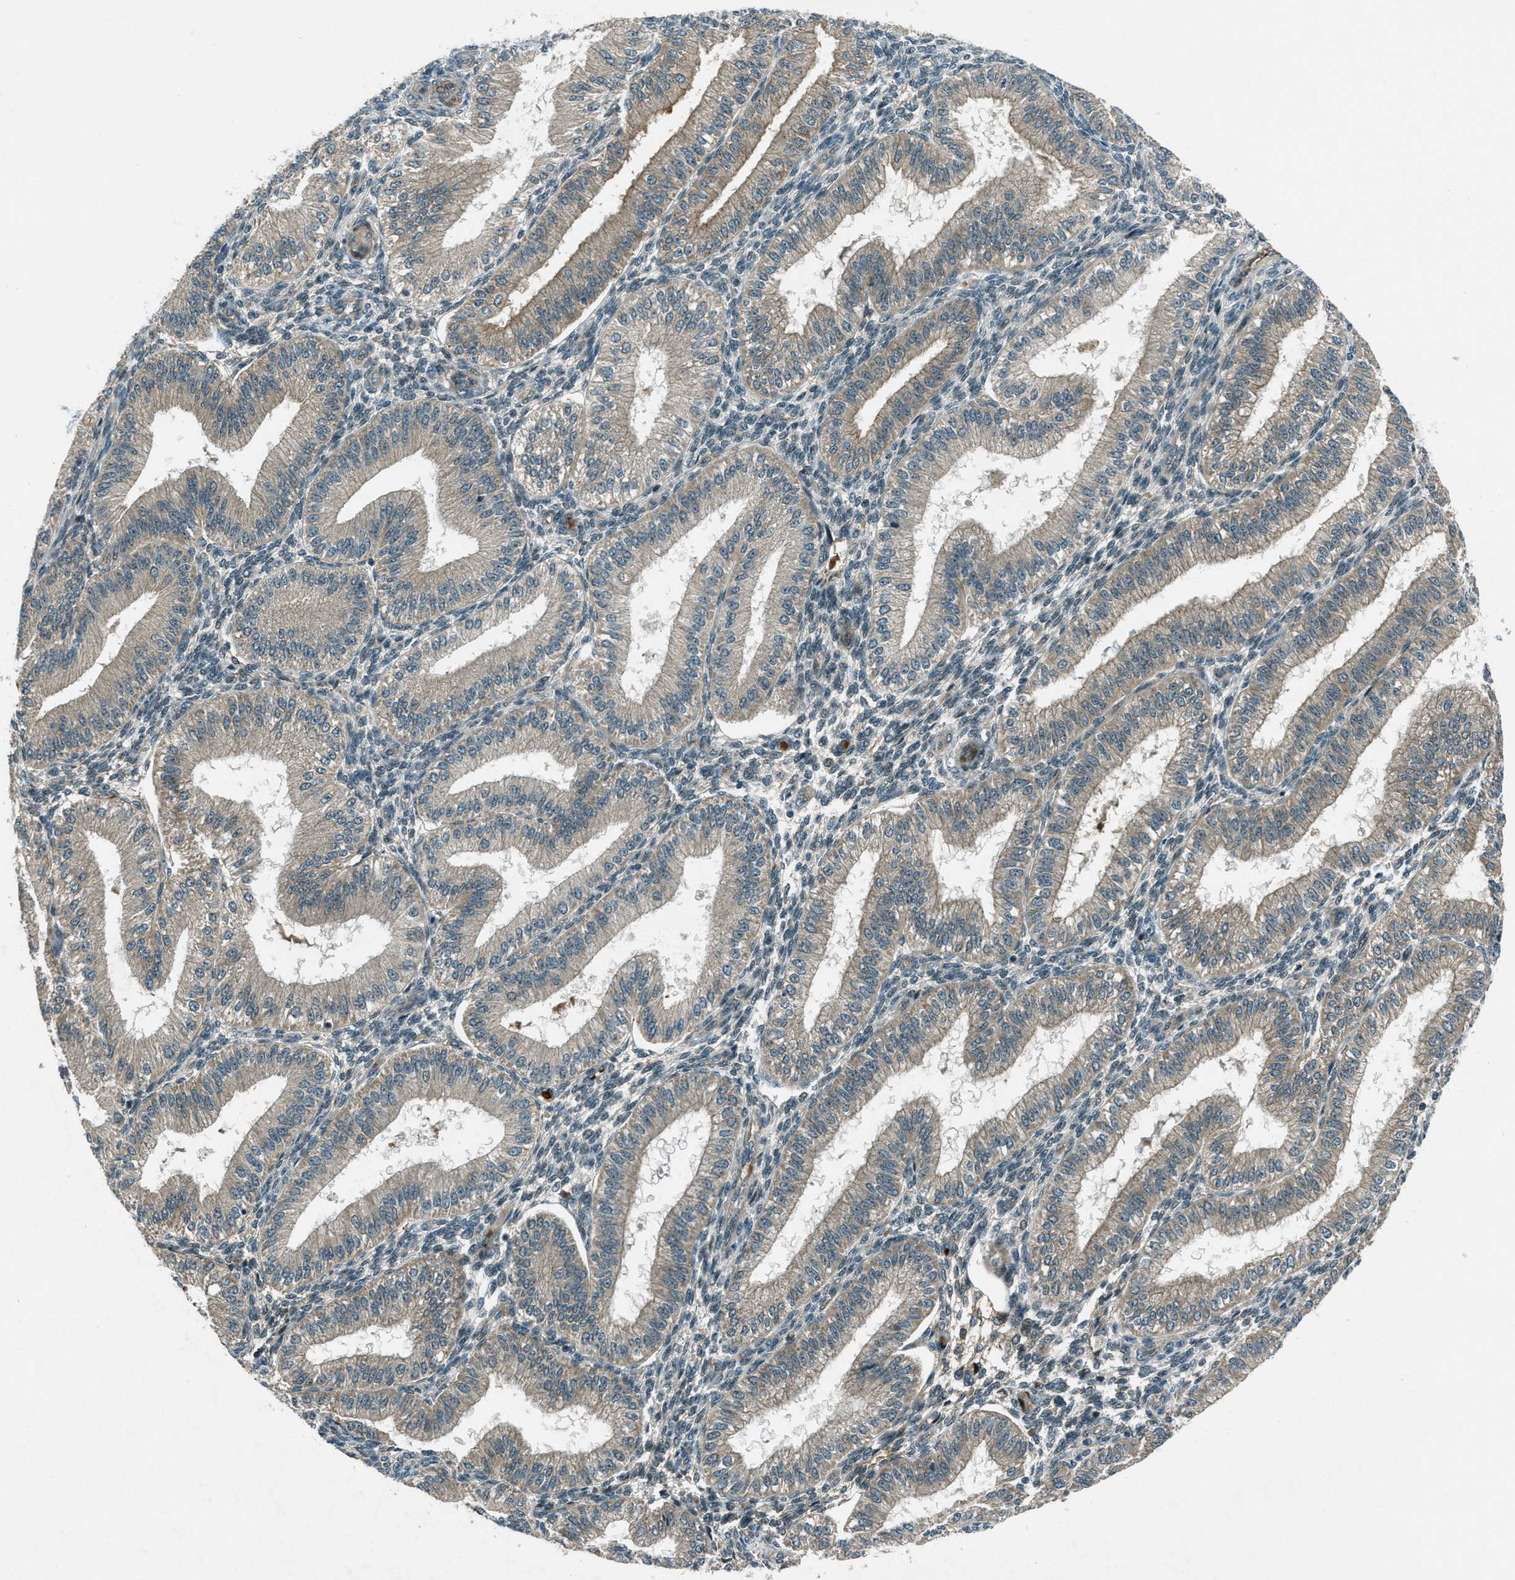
{"staining": {"intensity": "negative", "quantity": "none", "location": "none"}, "tissue": "endometrium", "cell_type": "Cells in endometrial stroma", "image_type": "normal", "snomed": [{"axis": "morphology", "description": "Normal tissue, NOS"}, {"axis": "topography", "description": "Endometrium"}], "caption": "The image demonstrates no staining of cells in endometrial stroma in unremarkable endometrium.", "gene": "STK11", "patient": {"sex": "female", "age": 39}}